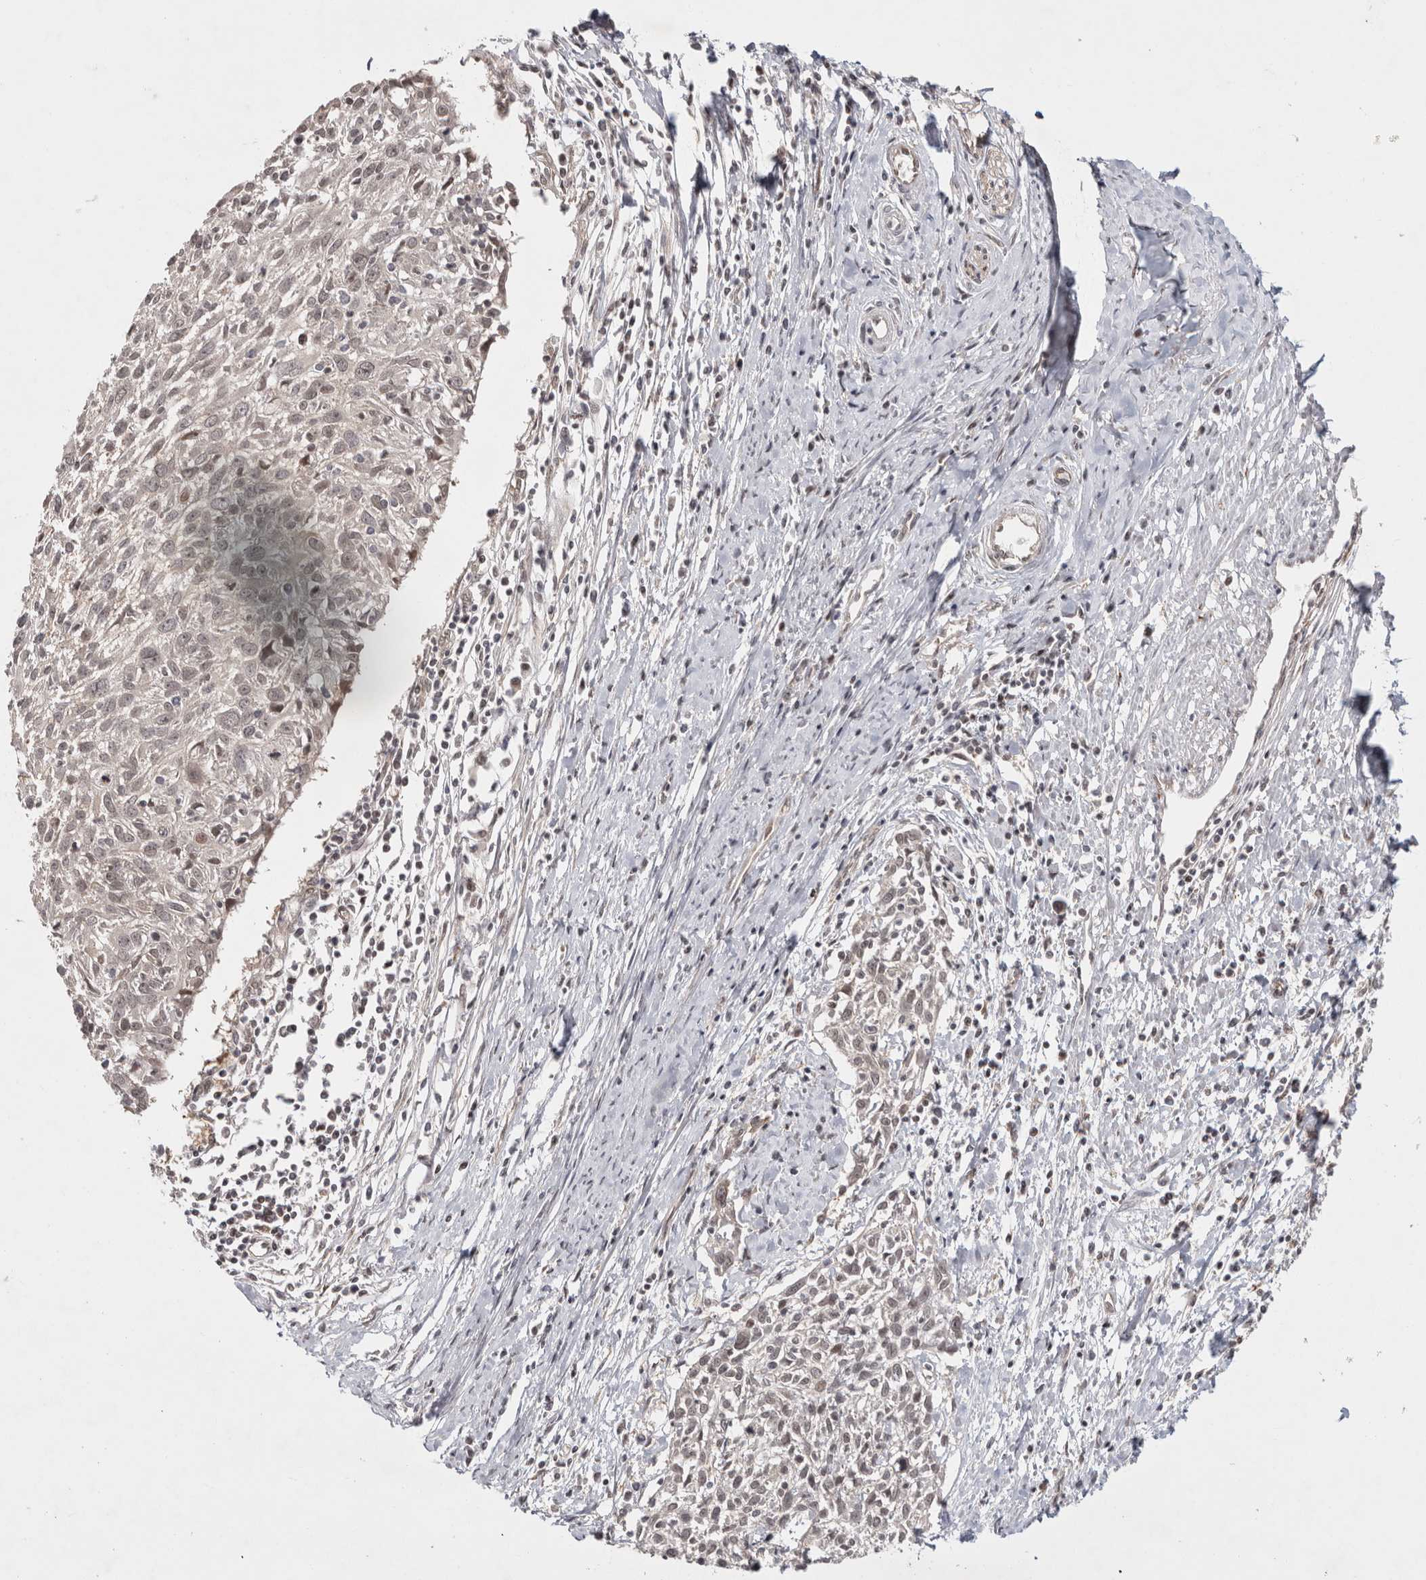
{"staining": {"intensity": "weak", "quantity": "25%-75%", "location": "nuclear"}, "tissue": "cervical cancer", "cell_type": "Tumor cells", "image_type": "cancer", "snomed": [{"axis": "morphology", "description": "Squamous cell carcinoma, NOS"}, {"axis": "topography", "description": "Cervix"}], "caption": "Weak nuclear expression for a protein is seen in about 25%-75% of tumor cells of cervical cancer (squamous cell carcinoma) using immunohistochemistry.", "gene": "ZNF318", "patient": {"sex": "female", "age": 51}}